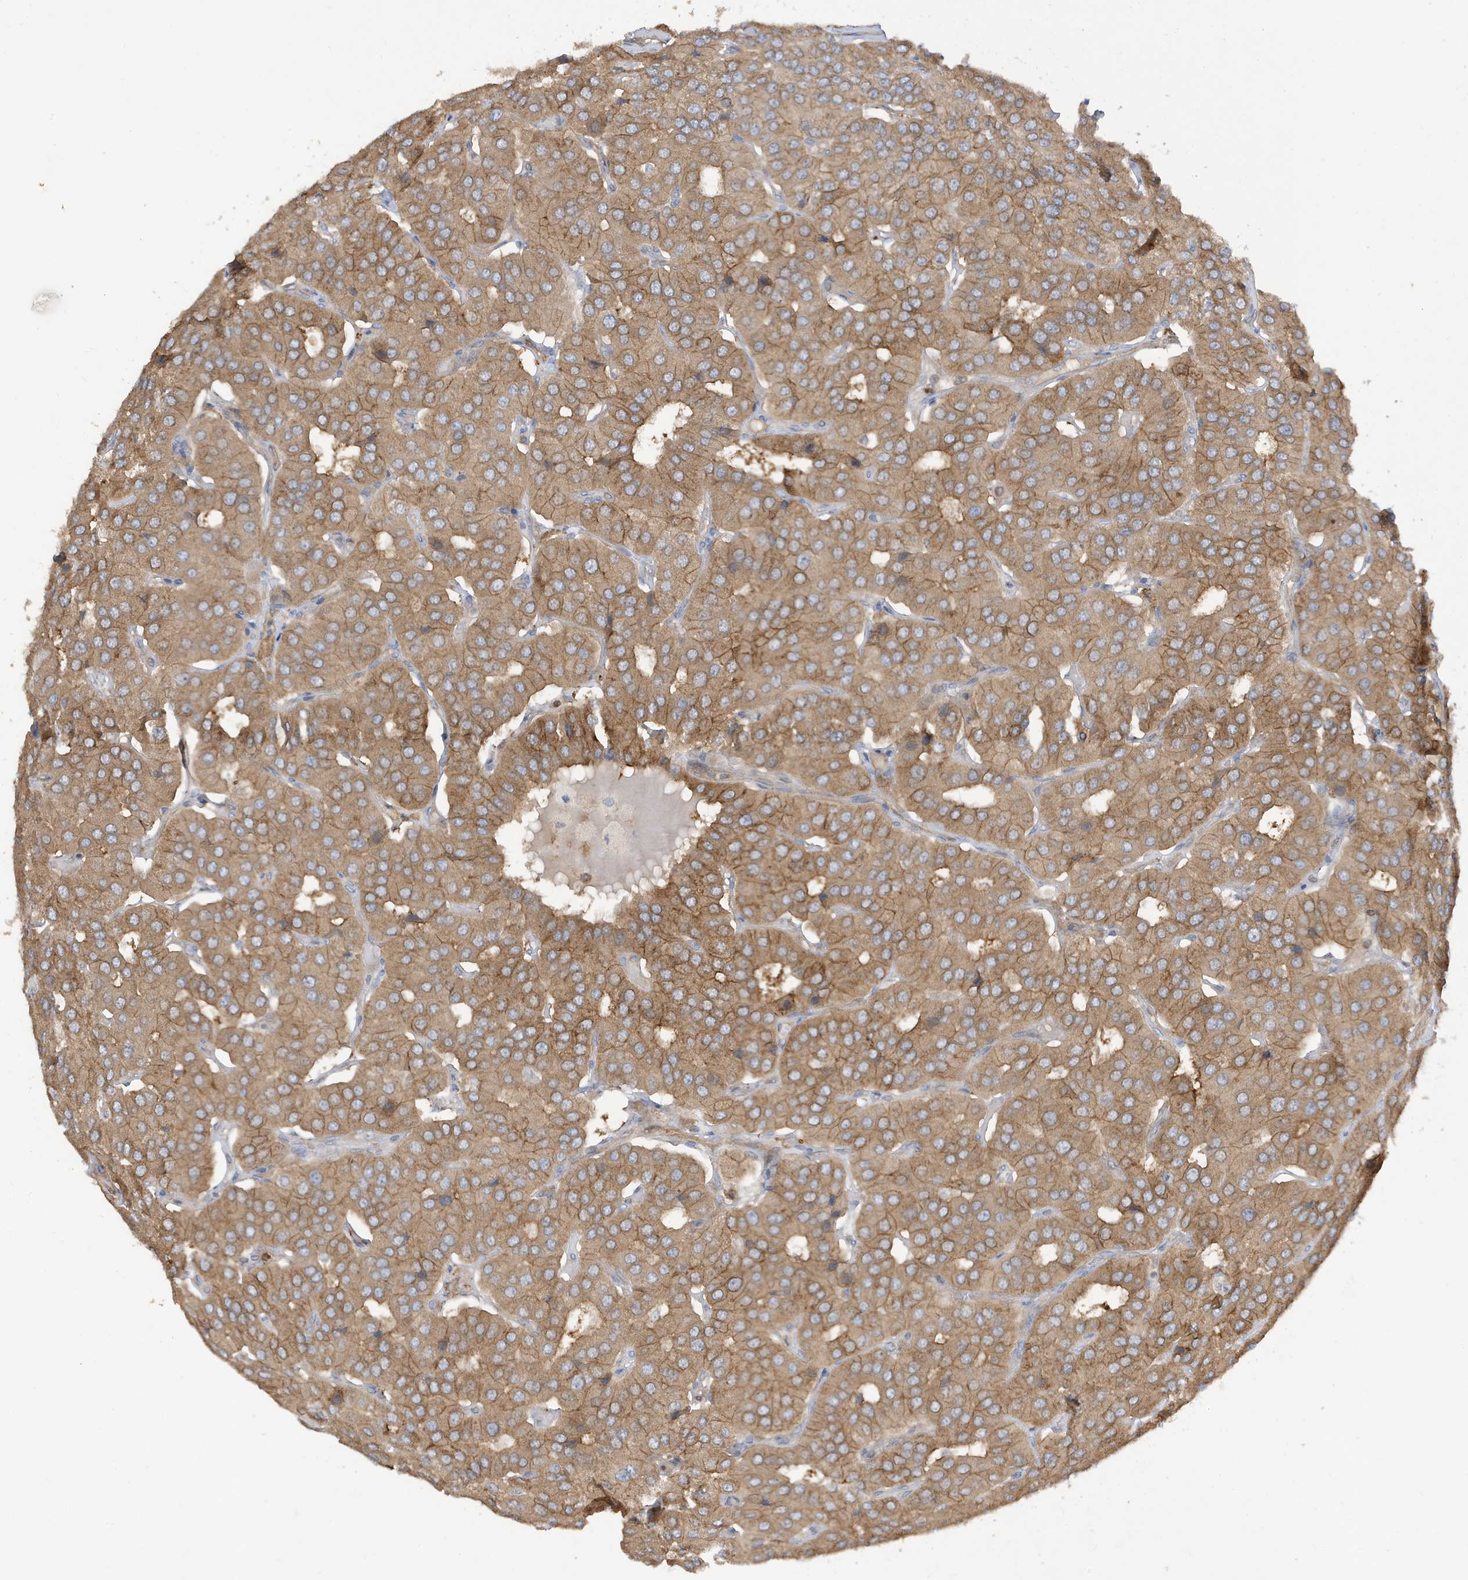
{"staining": {"intensity": "moderate", "quantity": ">75%", "location": "cytoplasmic/membranous"}, "tissue": "parathyroid gland", "cell_type": "Glandular cells", "image_type": "normal", "snomed": [{"axis": "morphology", "description": "Normal tissue, NOS"}, {"axis": "morphology", "description": "Adenoma, NOS"}, {"axis": "topography", "description": "Parathyroid gland"}], "caption": "IHC histopathology image of normal human parathyroid gland stained for a protein (brown), which demonstrates medium levels of moderate cytoplasmic/membranous positivity in about >75% of glandular cells.", "gene": "PHACTR2", "patient": {"sex": "female", "age": 86}}